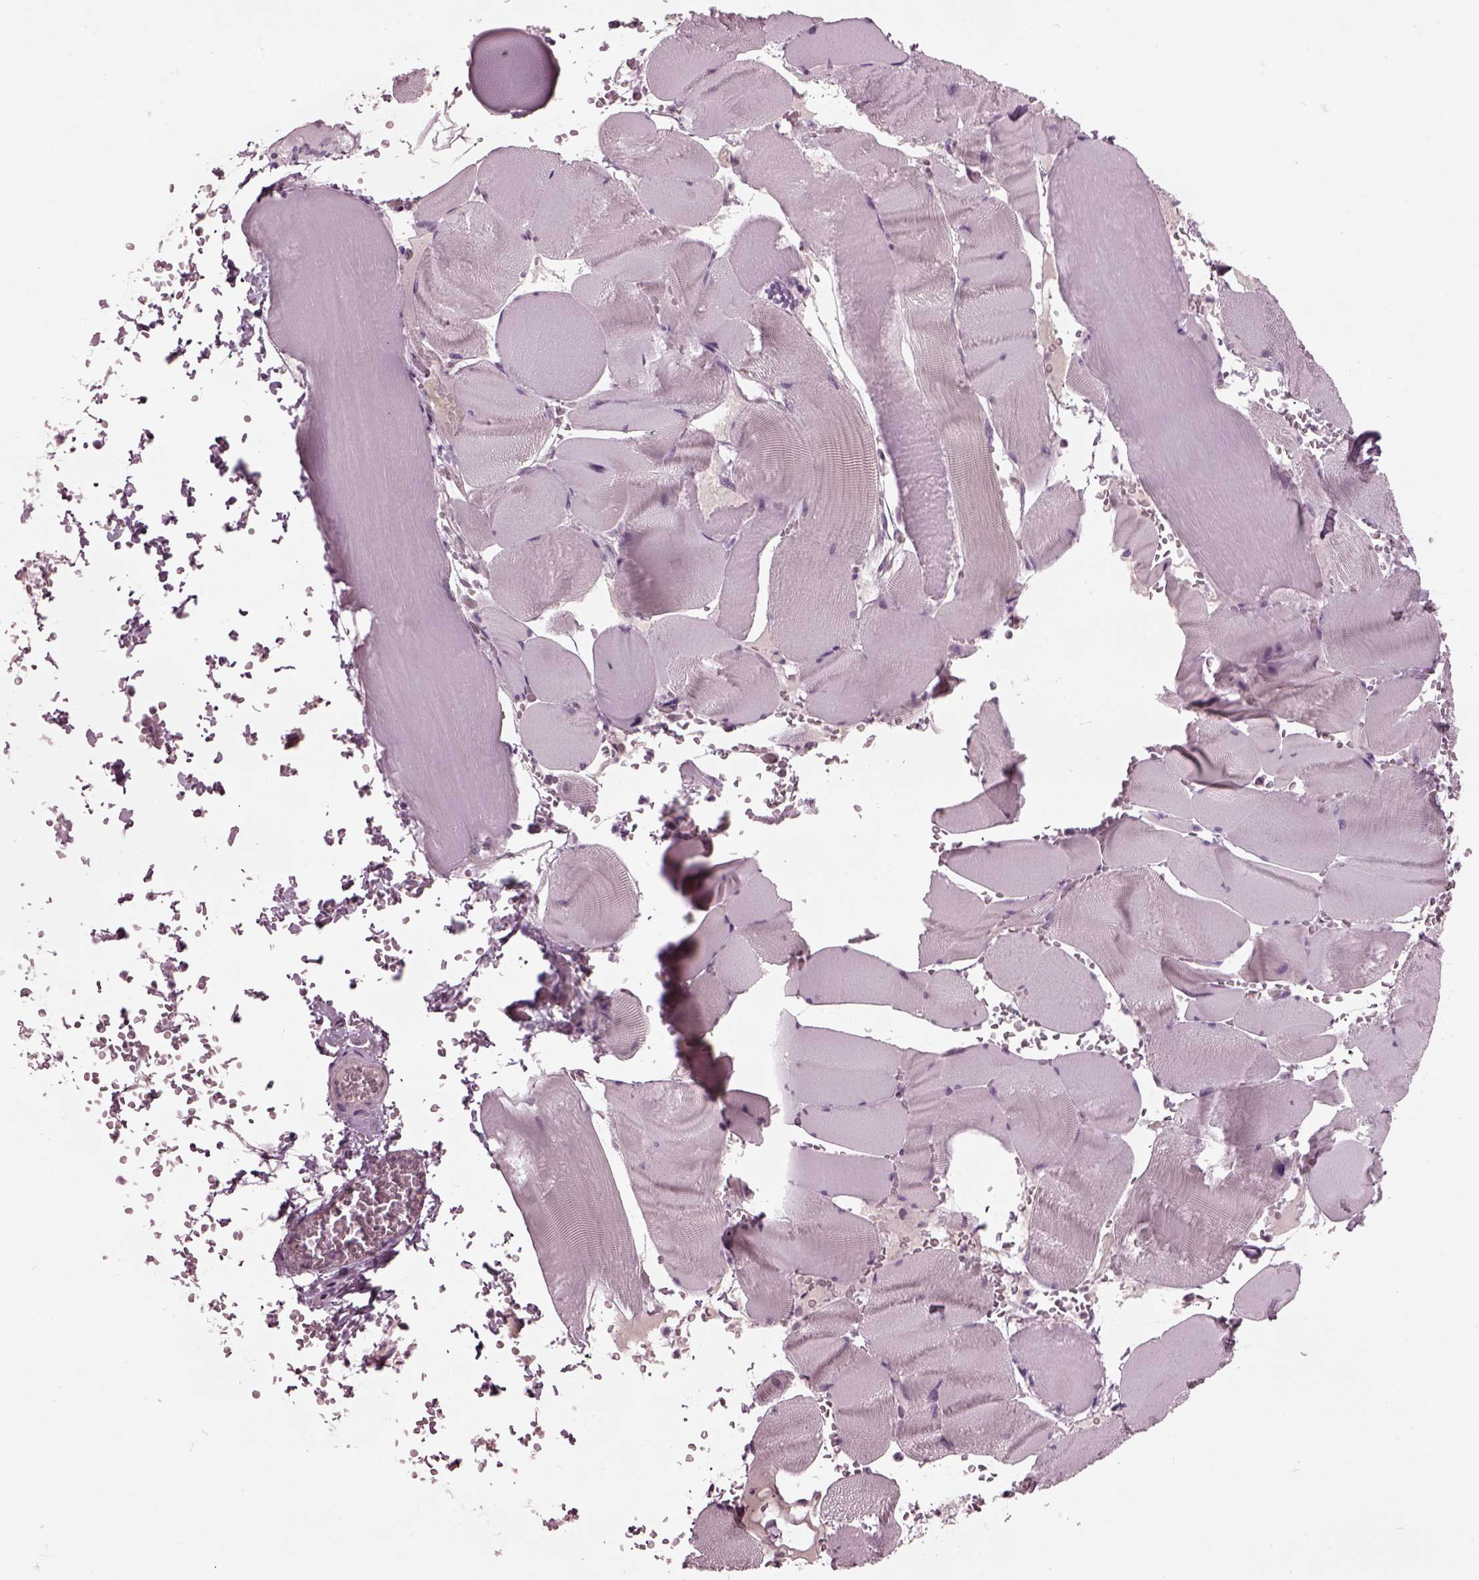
{"staining": {"intensity": "negative", "quantity": "none", "location": "none"}, "tissue": "skeletal muscle", "cell_type": "Myocytes", "image_type": "normal", "snomed": [{"axis": "morphology", "description": "Normal tissue, NOS"}, {"axis": "topography", "description": "Skeletal muscle"}], "caption": "Protein analysis of benign skeletal muscle displays no significant staining in myocytes. (DAB immunohistochemistry (IHC) visualized using brightfield microscopy, high magnification).", "gene": "CLCN4", "patient": {"sex": "male", "age": 56}}